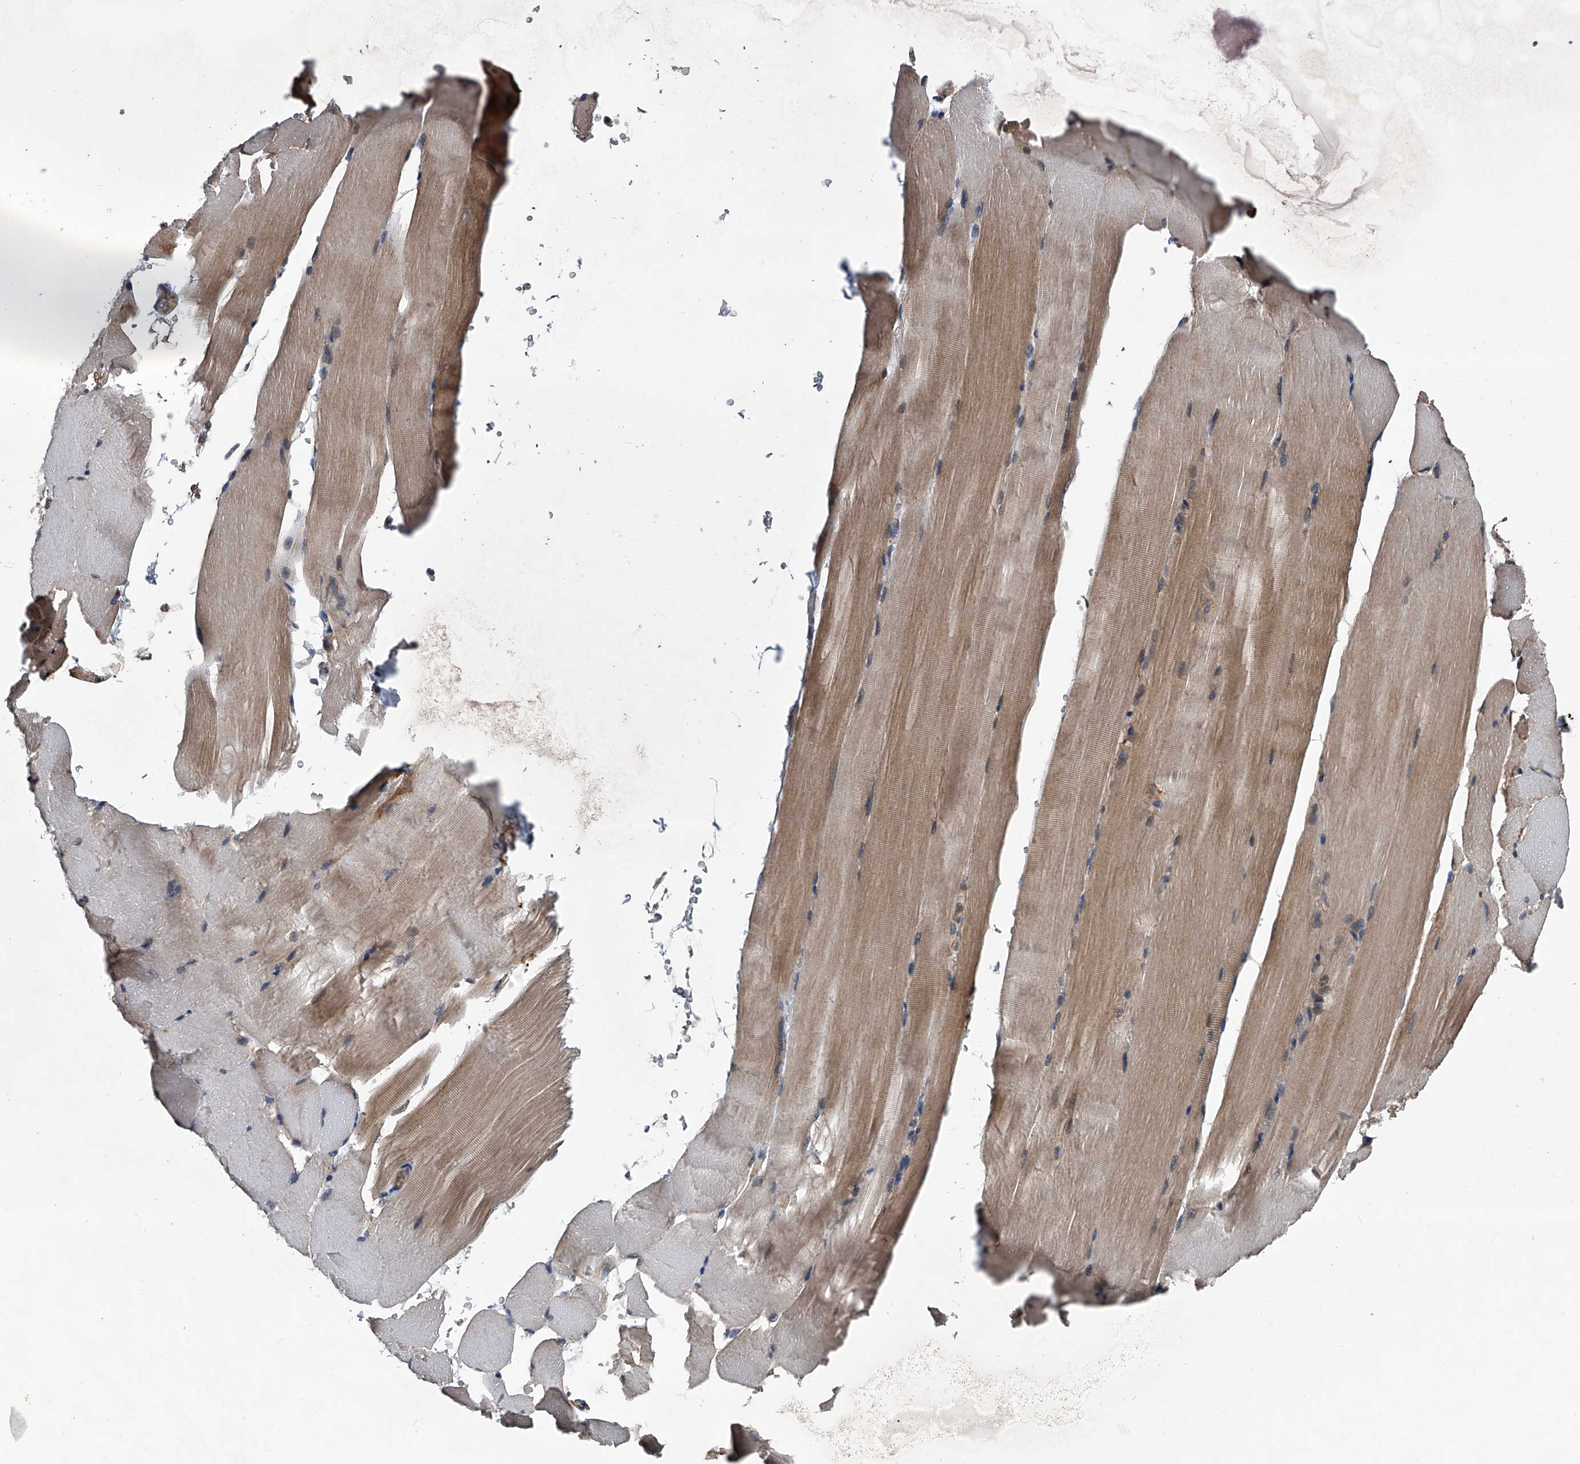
{"staining": {"intensity": "moderate", "quantity": ">75%", "location": "cytoplasmic/membranous"}, "tissue": "skeletal muscle", "cell_type": "Myocytes", "image_type": "normal", "snomed": [{"axis": "morphology", "description": "Normal tissue, NOS"}, {"axis": "topography", "description": "Skeletal muscle"}, {"axis": "topography", "description": "Parathyroid gland"}], "caption": "Protein expression analysis of benign skeletal muscle exhibits moderate cytoplasmic/membranous staining in approximately >75% of myocytes.", "gene": "KIF13A", "patient": {"sex": "female", "age": 37}}